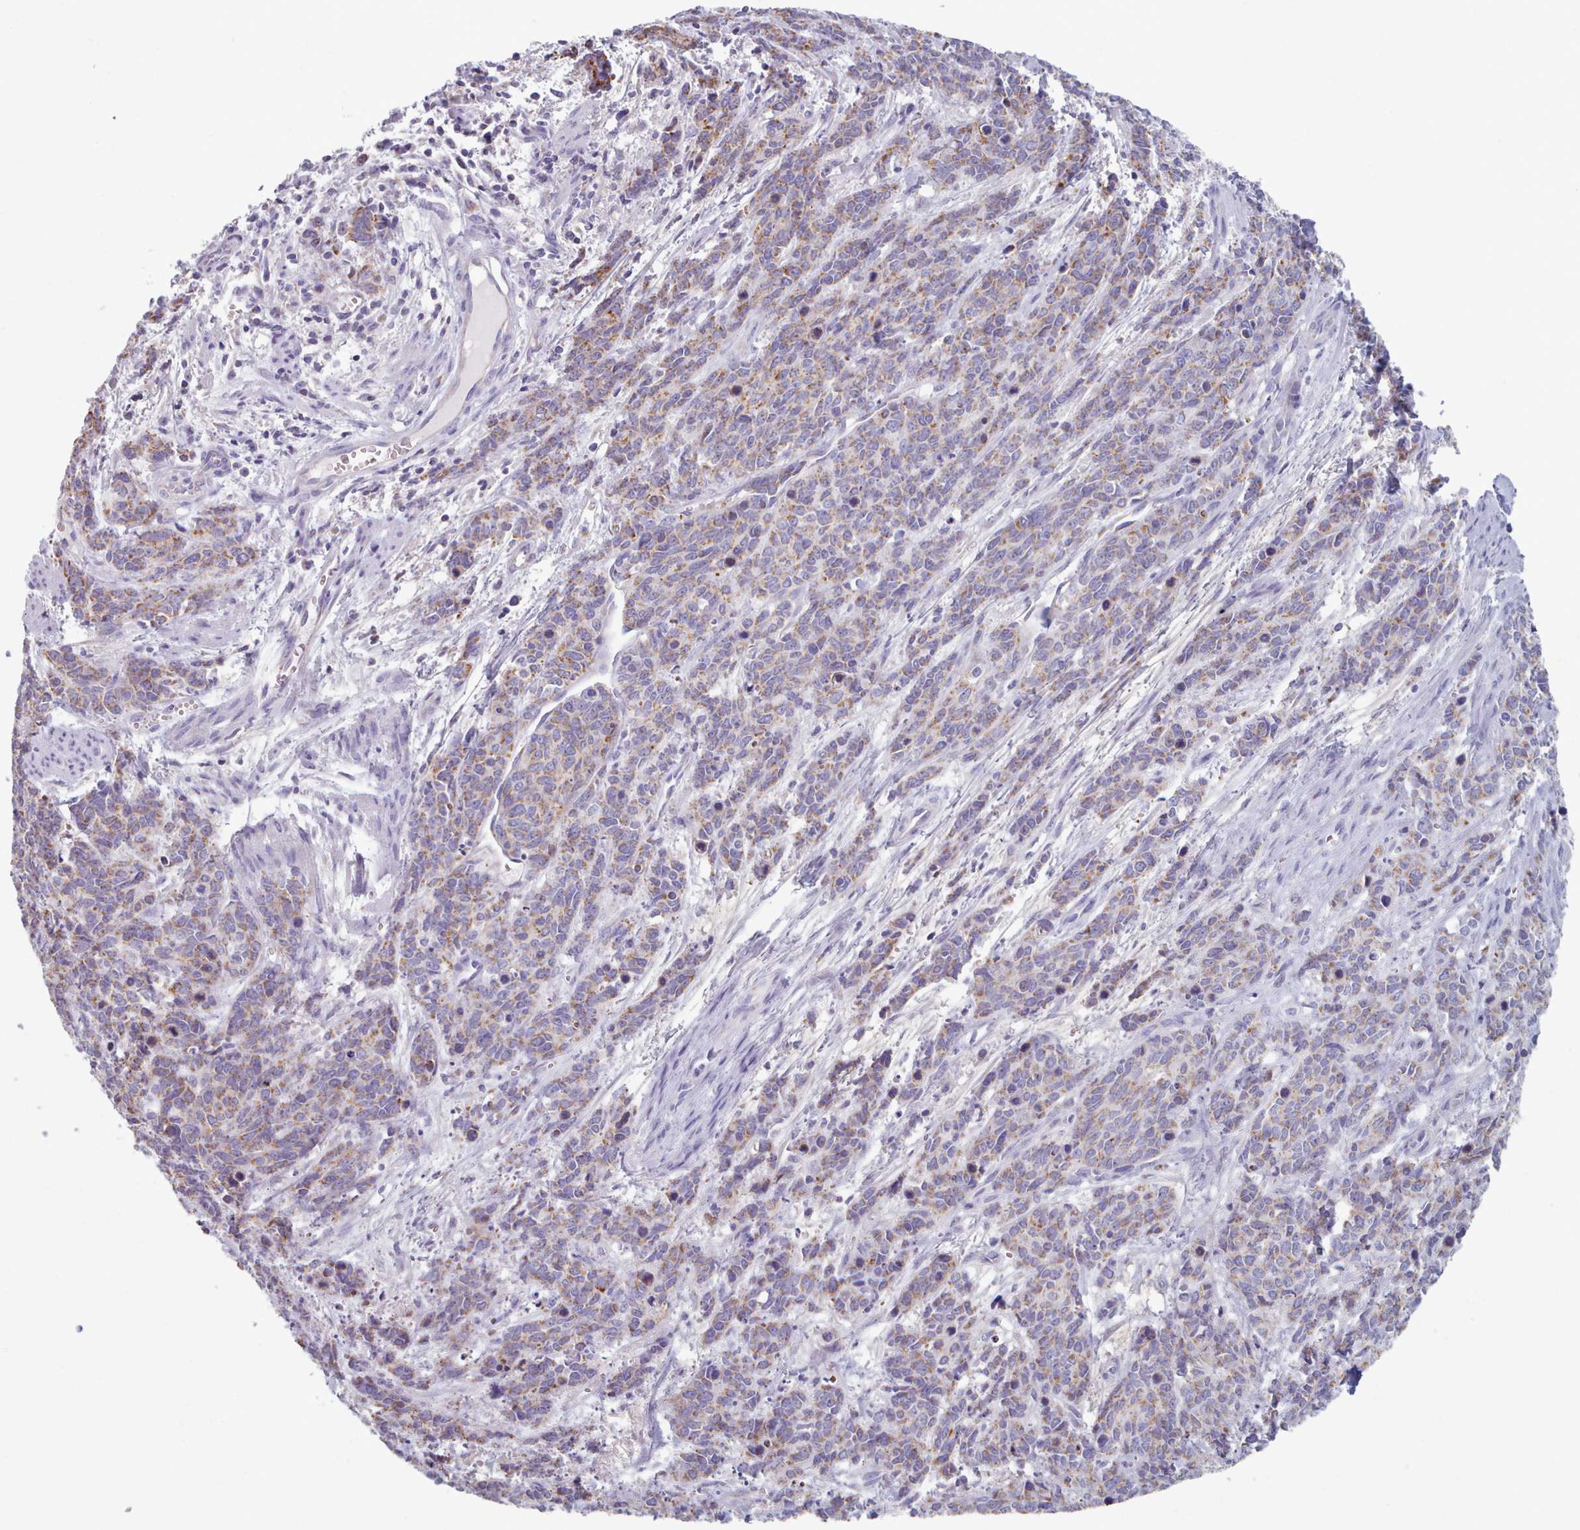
{"staining": {"intensity": "moderate", "quantity": ">75%", "location": "cytoplasmic/membranous"}, "tissue": "cervical cancer", "cell_type": "Tumor cells", "image_type": "cancer", "snomed": [{"axis": "morphology", "description": "Squamous cell carcinoma, NOS"}, {"axis": "topography", "description": "Cervix"}], "caption": "Squamous cell carcinoma (cervical) tissue reveals moderate cytoplasmic/membranous staining in about >75% of tumor cells, visualized by immunohistochemistry. (Stains: DAB (3,3'-diaminobenzidine) in brown, nuclei in blue, Microscopy: brightfield microscopy at high magnification).", "gene": "HAO1", "patient": {"sex": "female", "age": 60}}